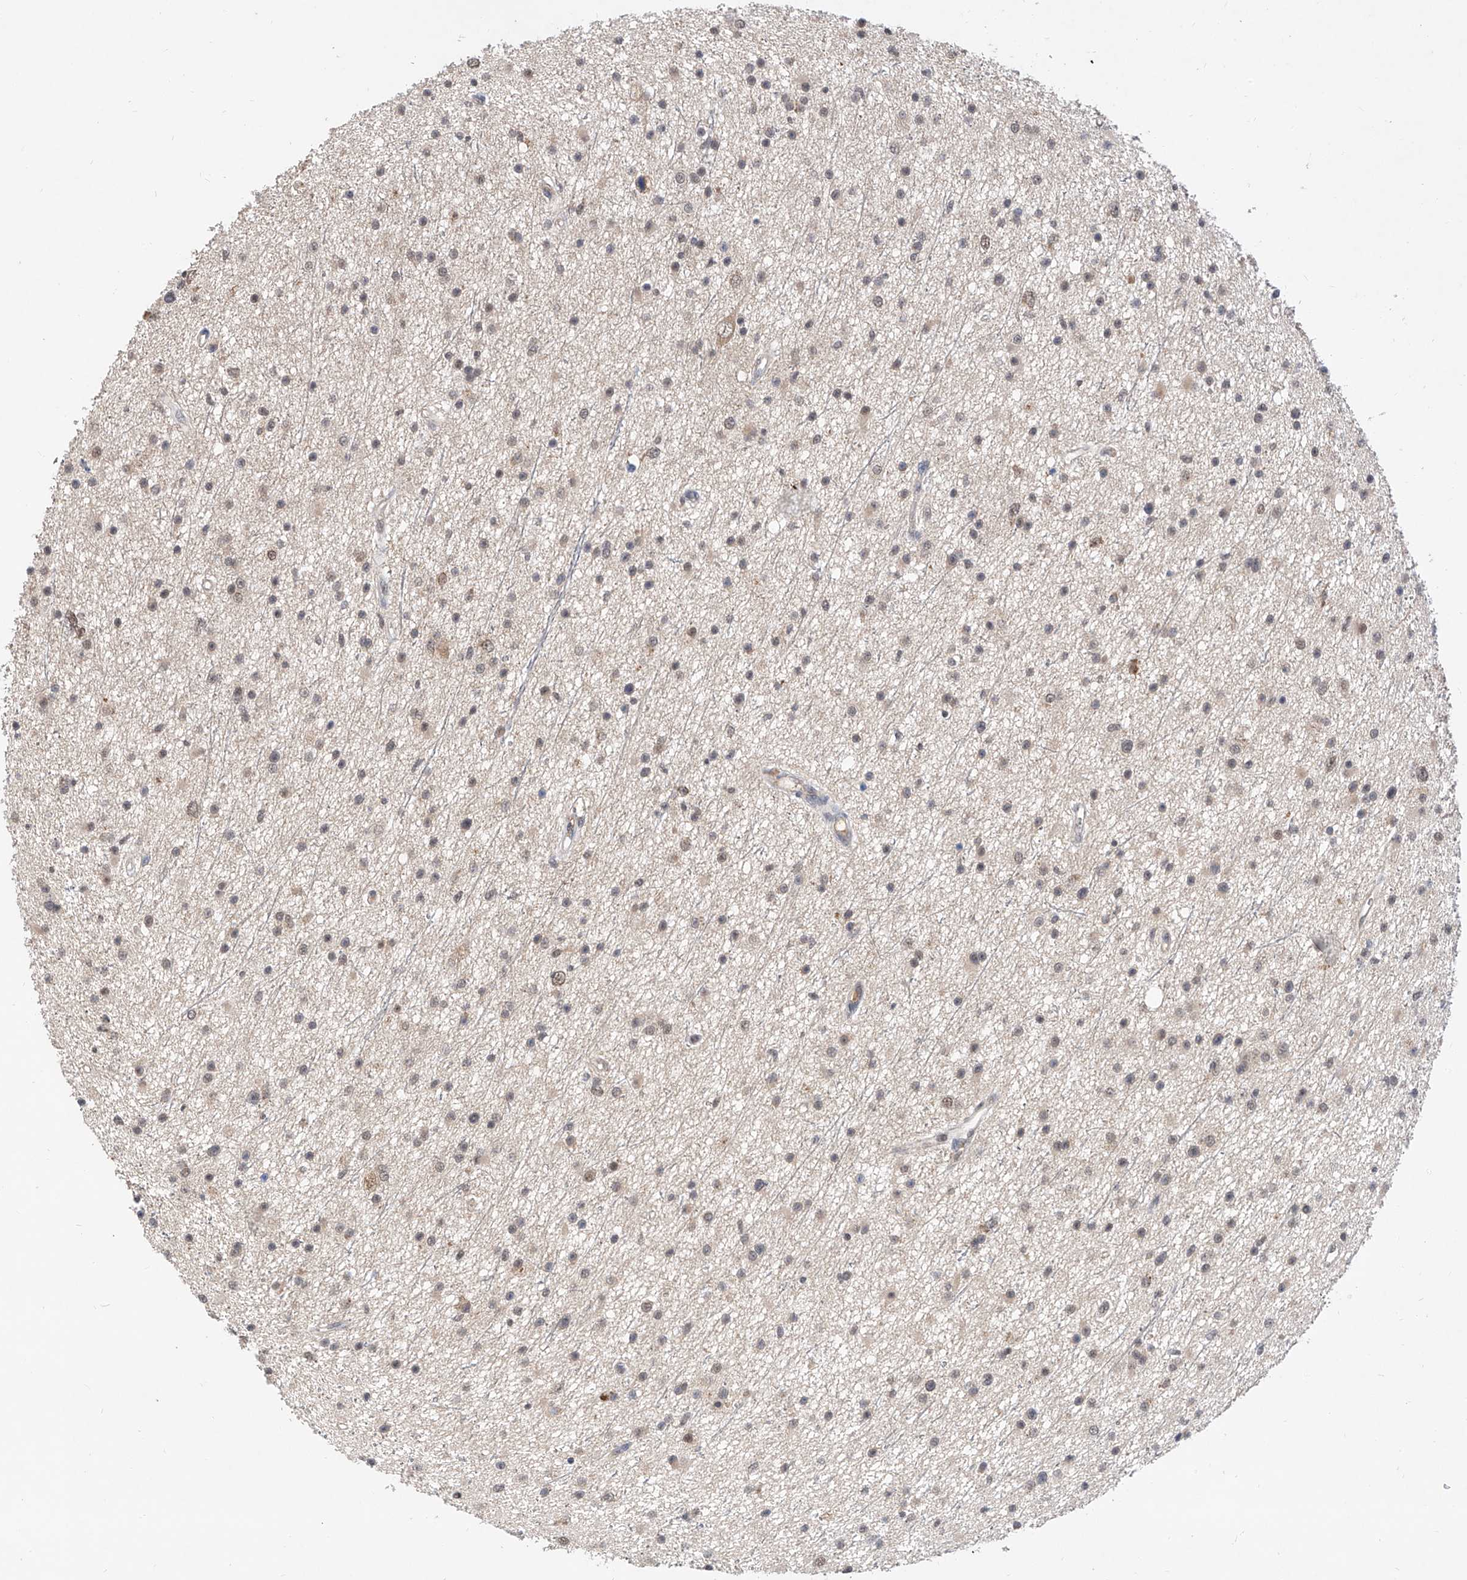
{"staining": {"intensity": "weak", "quantity": "<25%", "location": "nuclear"}, "tissue": "glioma", "cell_type": "Tumor cells", "image_type": "cancer", "snomed": [{"axis": "morphology", "description": "Glioma, malignant, Low grade"}, {"axis": "topography", "description": "Cerebral cortex"}], "caption": "Tumor cells show no significant protein expression in low-grade glioma (malignant).", "gene": "CARMIL3", "patient": {"sex": "female", "age": 39}}